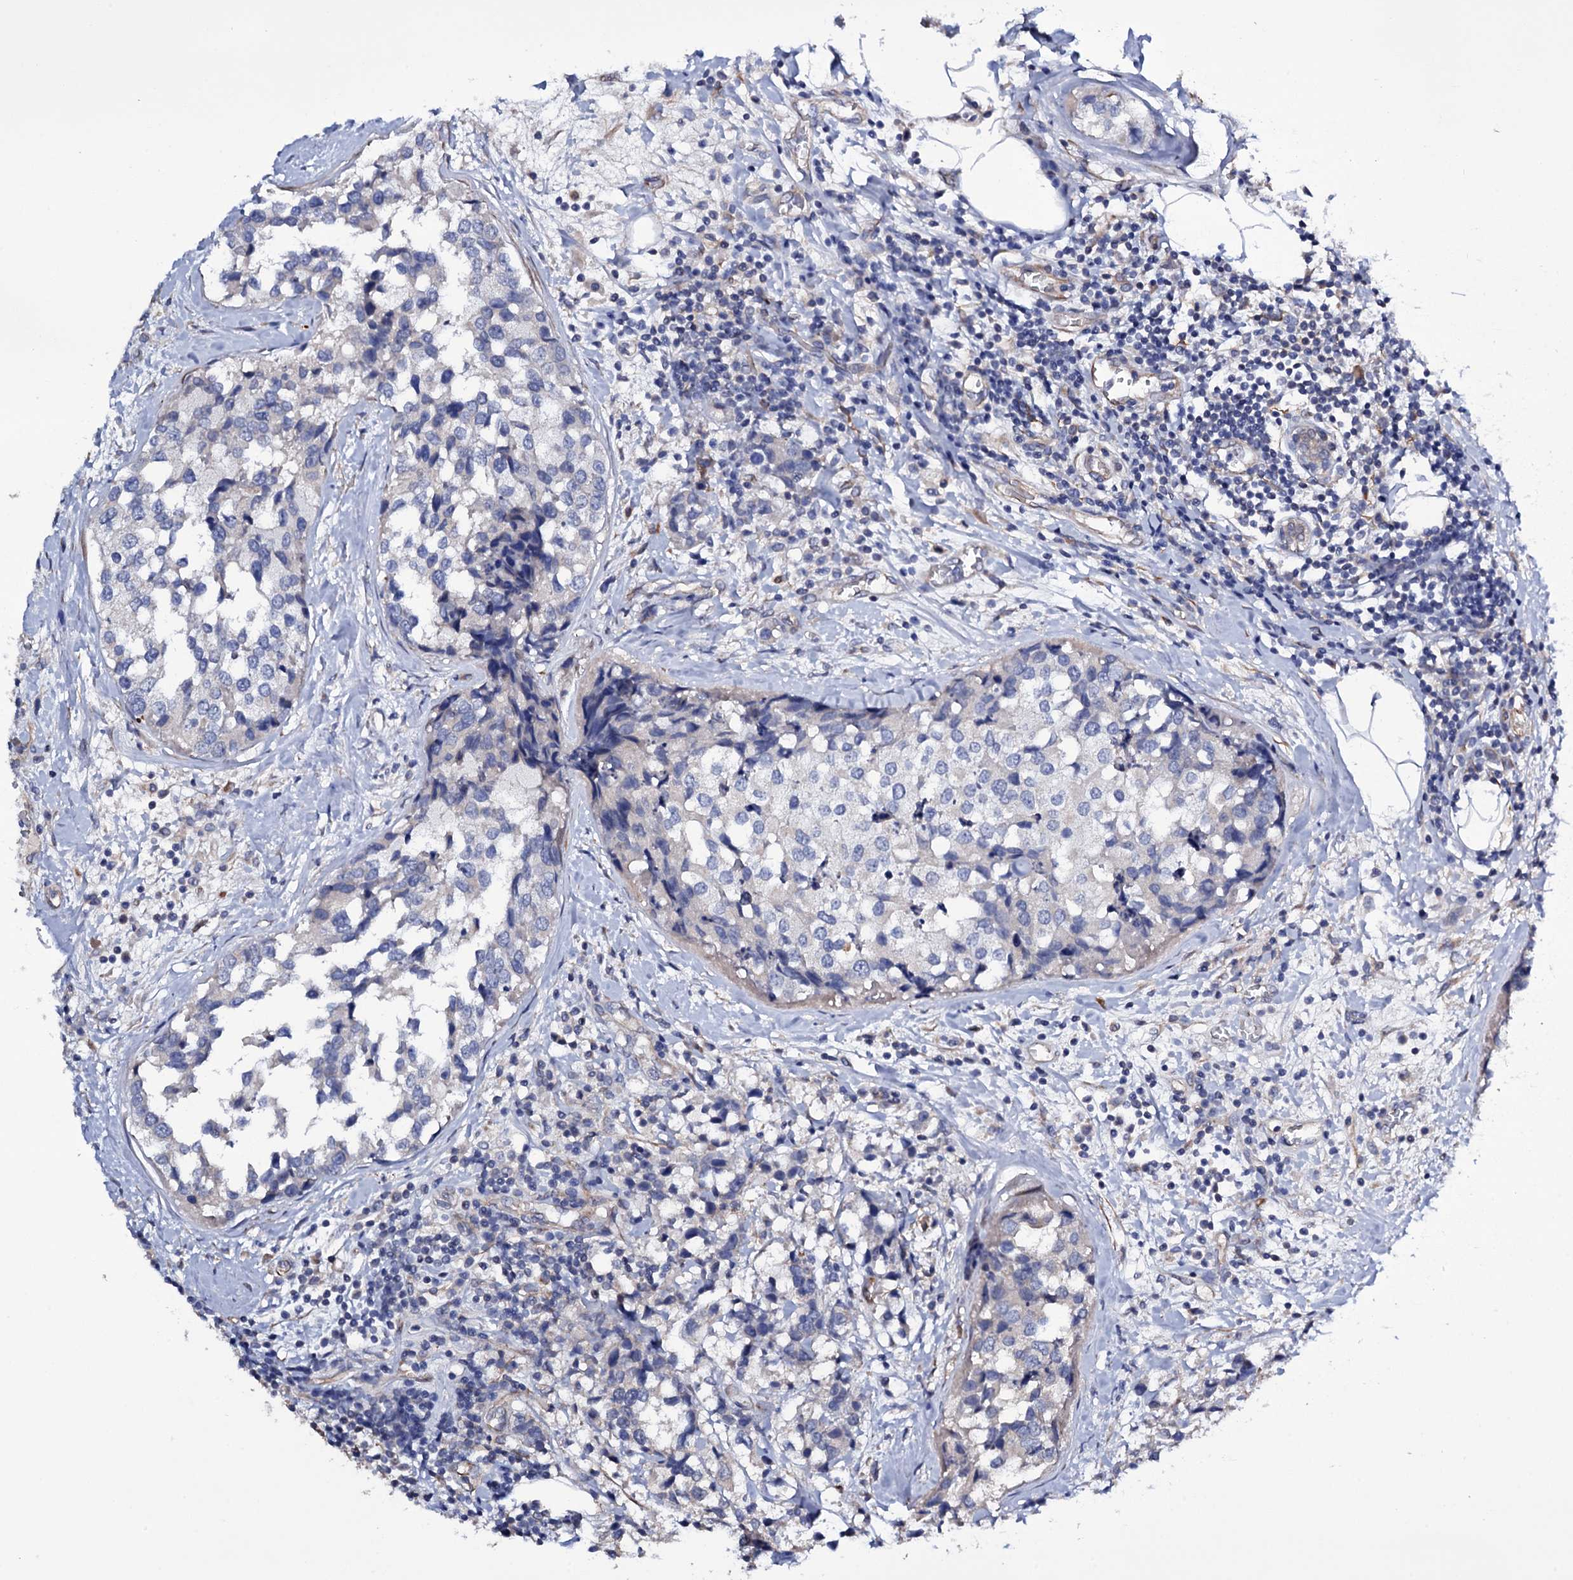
{"staining": {"intensity": "negative", "quantity": "none", "location": "none"}, "tissue": "breast cancer", "cell_type": "Tumor cells", "image_type": "cancer", "snomed": [{"axis": "morphology", "description": "Lobular carcinoma"}, {"axis": "topography", "description": "Breast"}], "caption": "Immunohistochemical staining of human breast lobular carcinoma exhibits no significant staining in tumor cells. The staining was performed using DAB to visualize the protein expression in brown, while the nuclei were stained in blue with hematoxylin (Magnification: 20x).", "gene": "BCL2L14", "patient": {"sex": "female", "age": 59}}